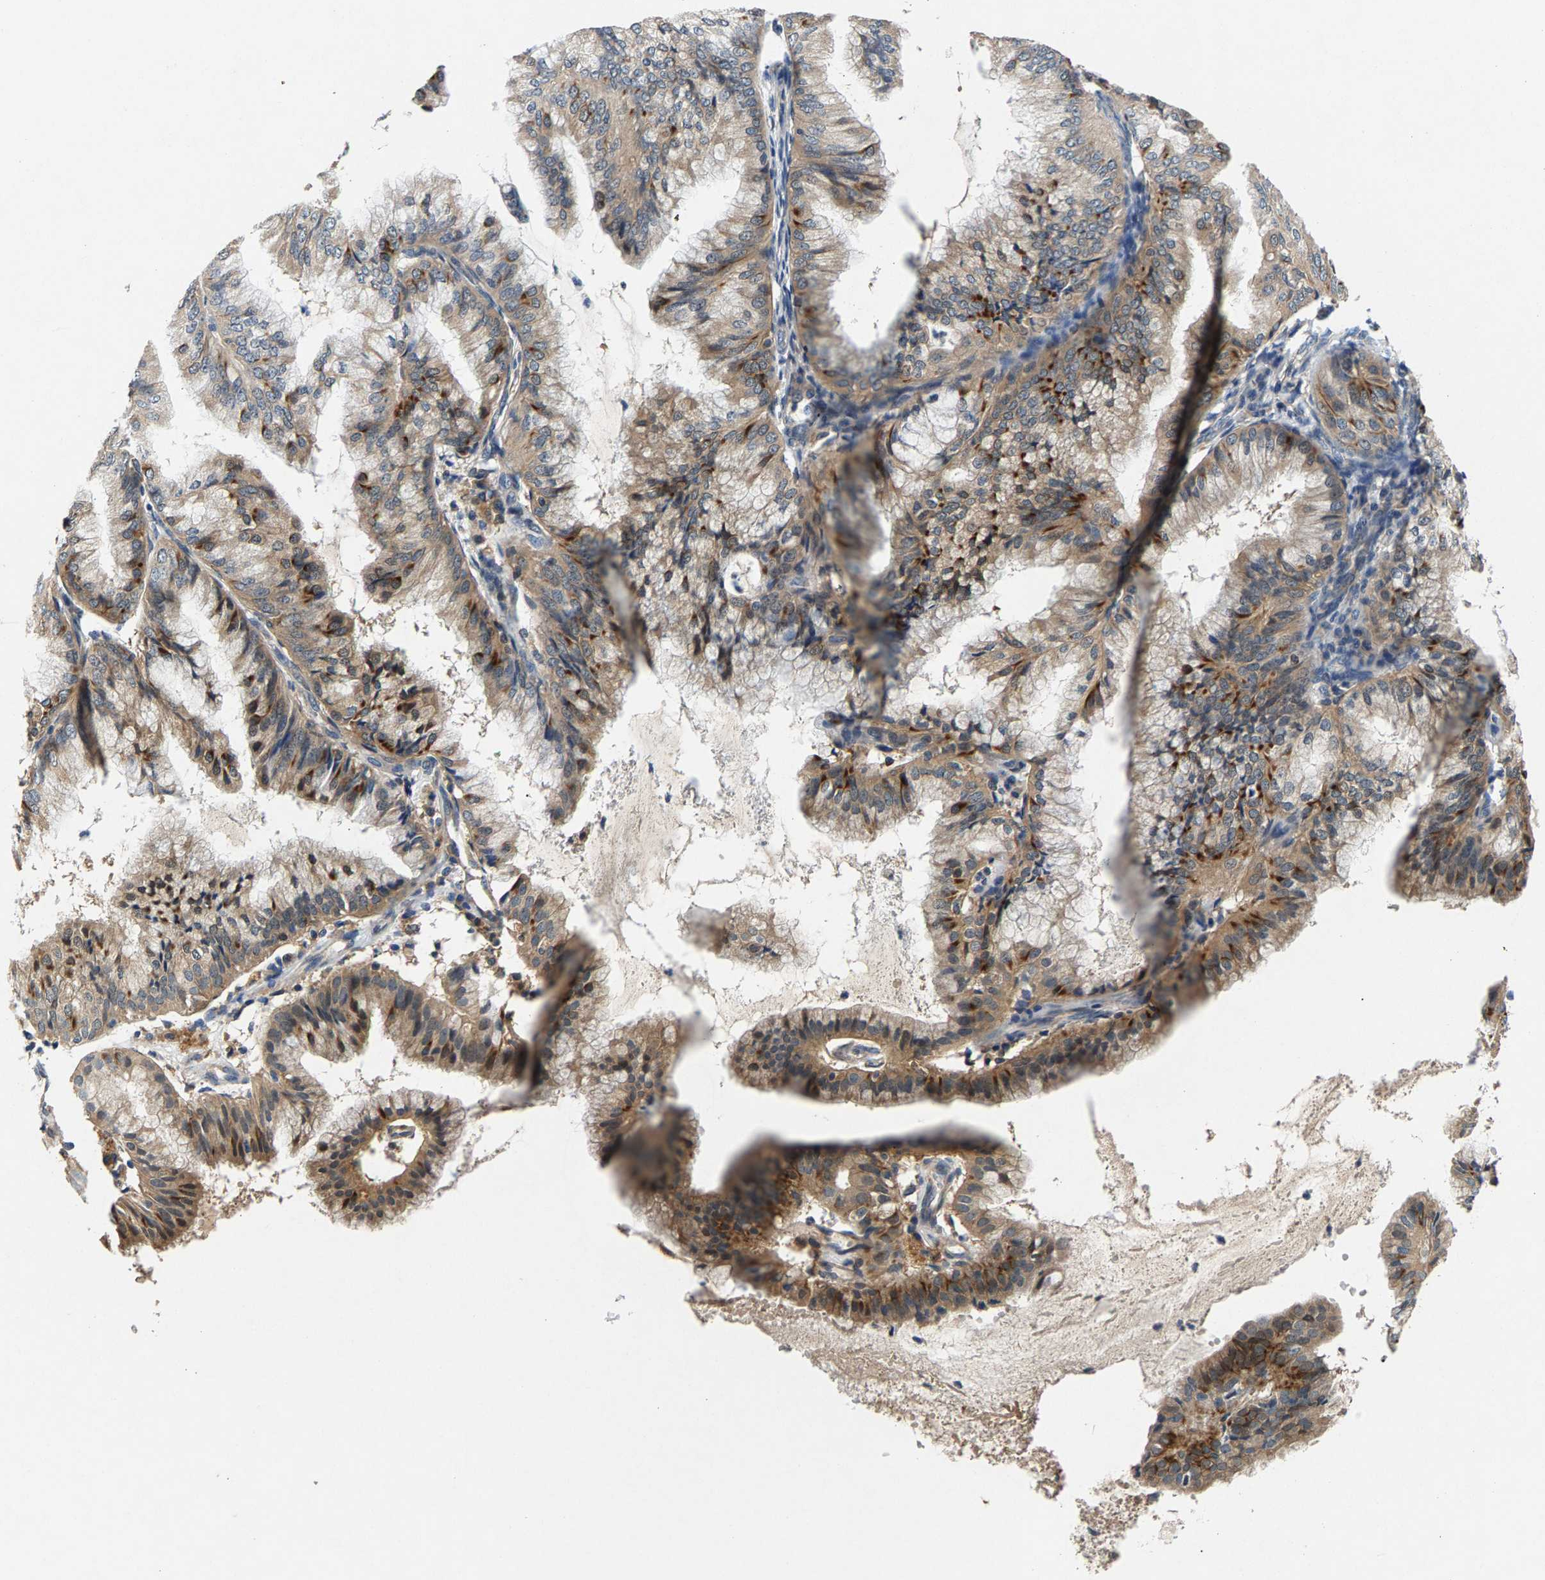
{"staining": {"intensity": "moderate", "quantity": ">75%", "location": "cytoplasmic/membranous"}, "tissue": "endometrial cancer", "cell_type": "Tumor cells", "image_type": "cancer", "snomed": [{"axis": "morphology", "description": "Adenocarcinoma, NOS"}, {"axis": "topography", "description": "Endometrium"}], "caption": "Protein positivity by immunohistochemistry (IHC) demonstrates moderate cytoplasmic/membranous positivity in approximately >75% of tumor cells in endometrial adenocarcinoma. (IHC, brightfield microscopy, high magnification).", "gene": "NT5C", "patient": {"sex": "female", "age": 63}}